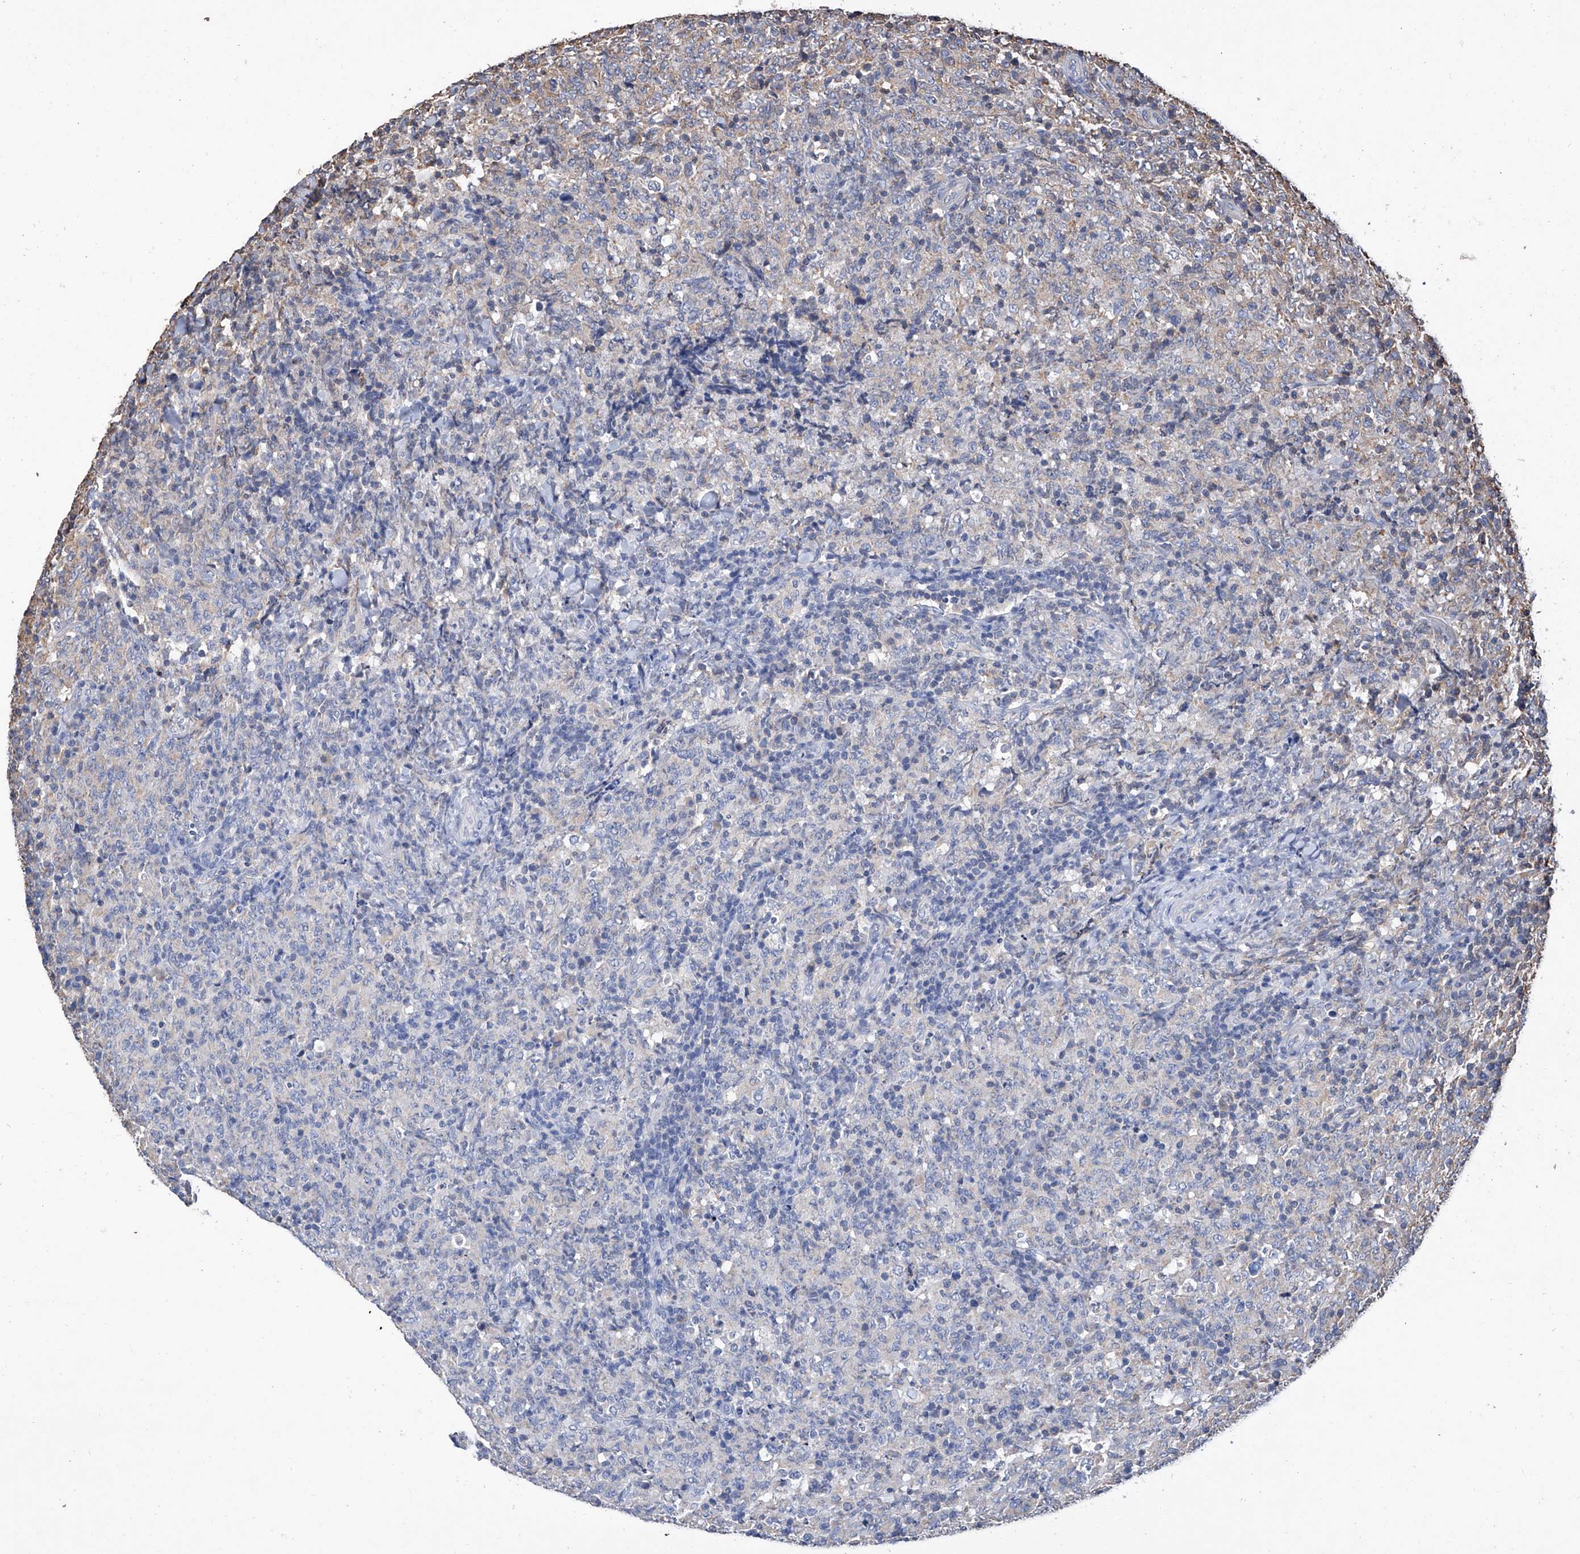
{"staining": {"intensity": "negative", "quantity": "none", "location": "none"}, "tissue": "lymphoma", "cell_type": "Tumor cells", "image_type": "cancer", "snomed": [{"axis": "morphology", "description": "Malignant lymphoma, non-Hodgkin's type, High grade"}, {"axis": "topography", "description": "Tonsil"}], "caption": "IHC image of neoplastic tissue: human malignant lymphoma, non-Hodgkin's type (high-grade) stained with DAB (3,3'-diaminobenzidine) shows no significant protein positivity in tumor cells.", "gene": "GPT", "patient": {"sex": "female", "age": 36}}